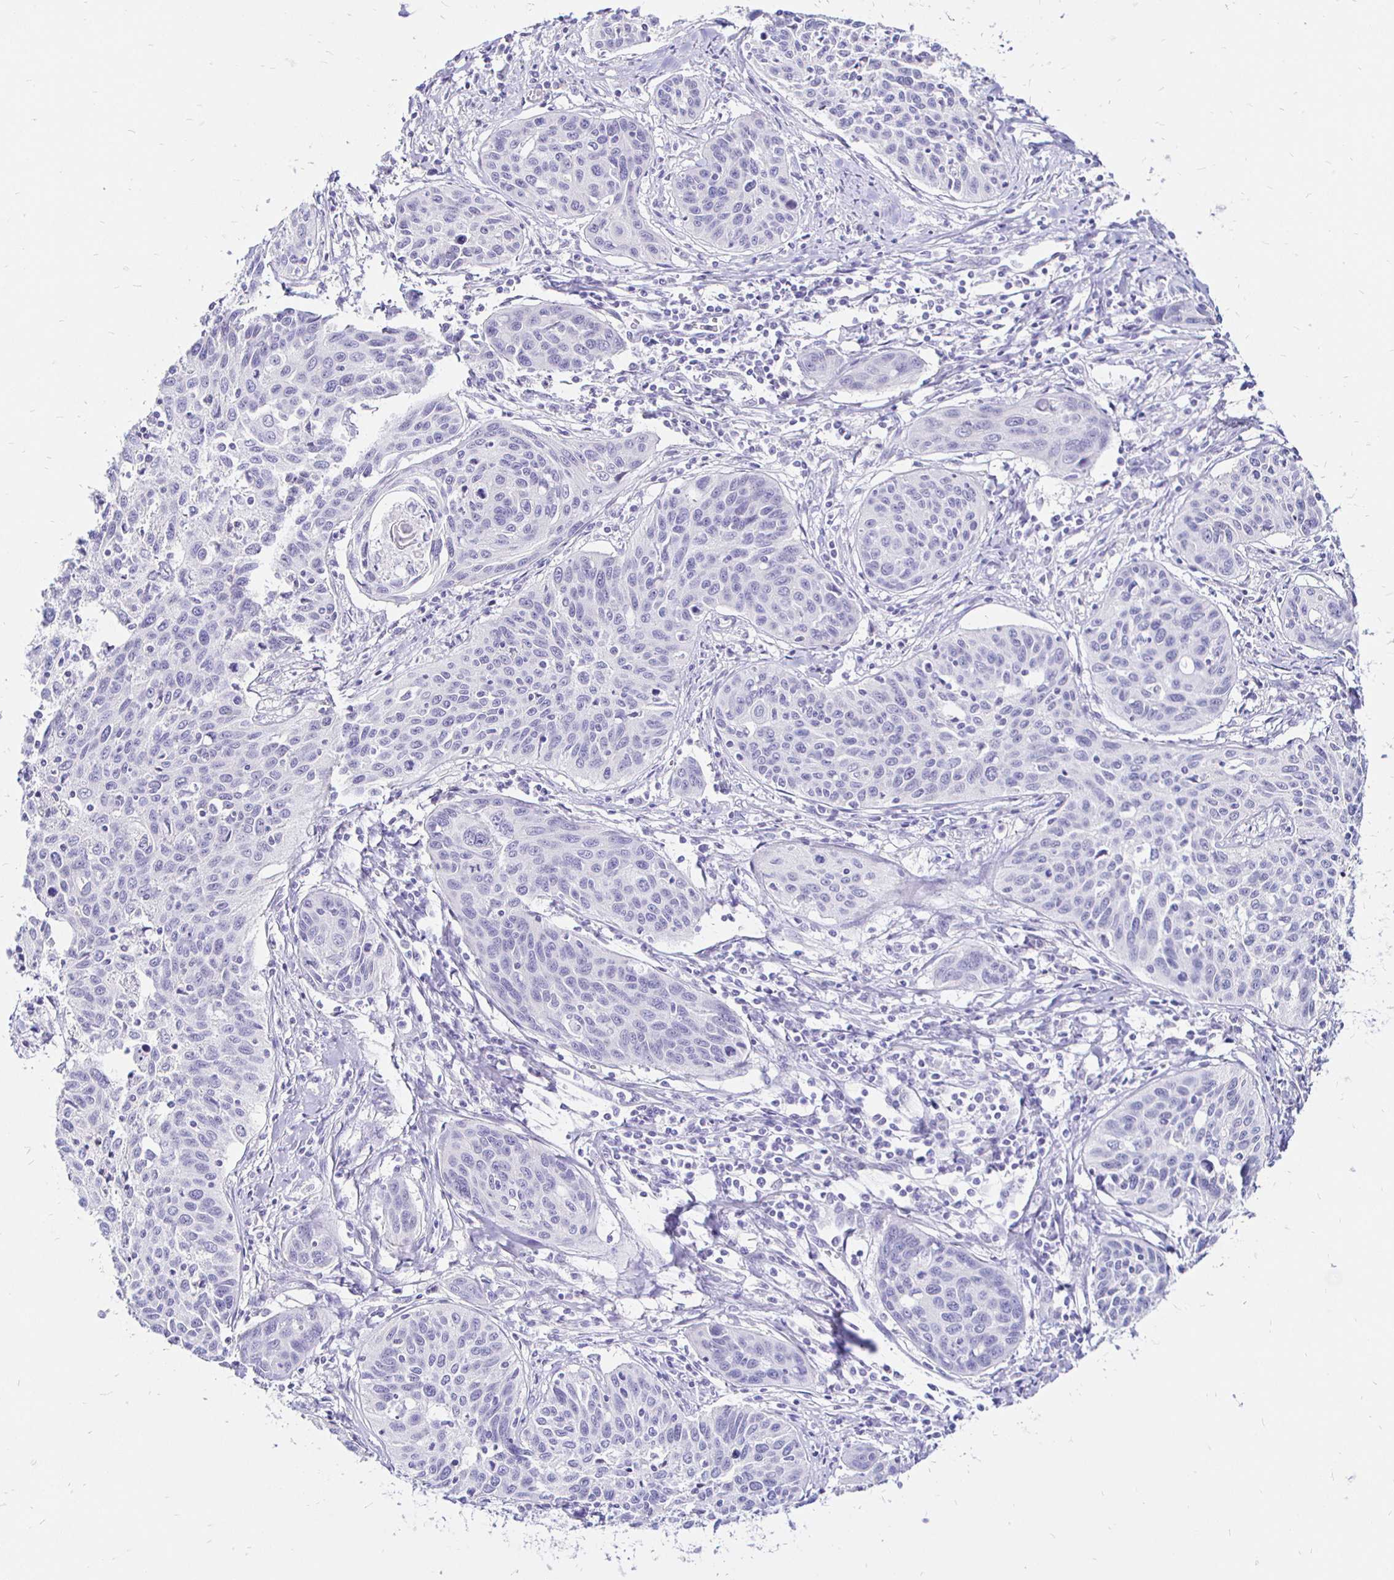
{"staining": {"intensity": "negative", "quantity": "none", "location": "none"}, "tissue": "cervical cancer", "cell_type": "Tumor cells", "image_type": "cancer", "snomed": [{"axis": "morphology", "description": "Squamous cell carcinoma, NOS"}, {"axis": "topography", "description": "Cervix"}], "caption": "Immunohistochemical staining of human cervical squamous cell carcinoma demonstrates no significant positivity in tumor cells.", "gene": "IRGC", "patient": {"sex": "female", "age": 31}}